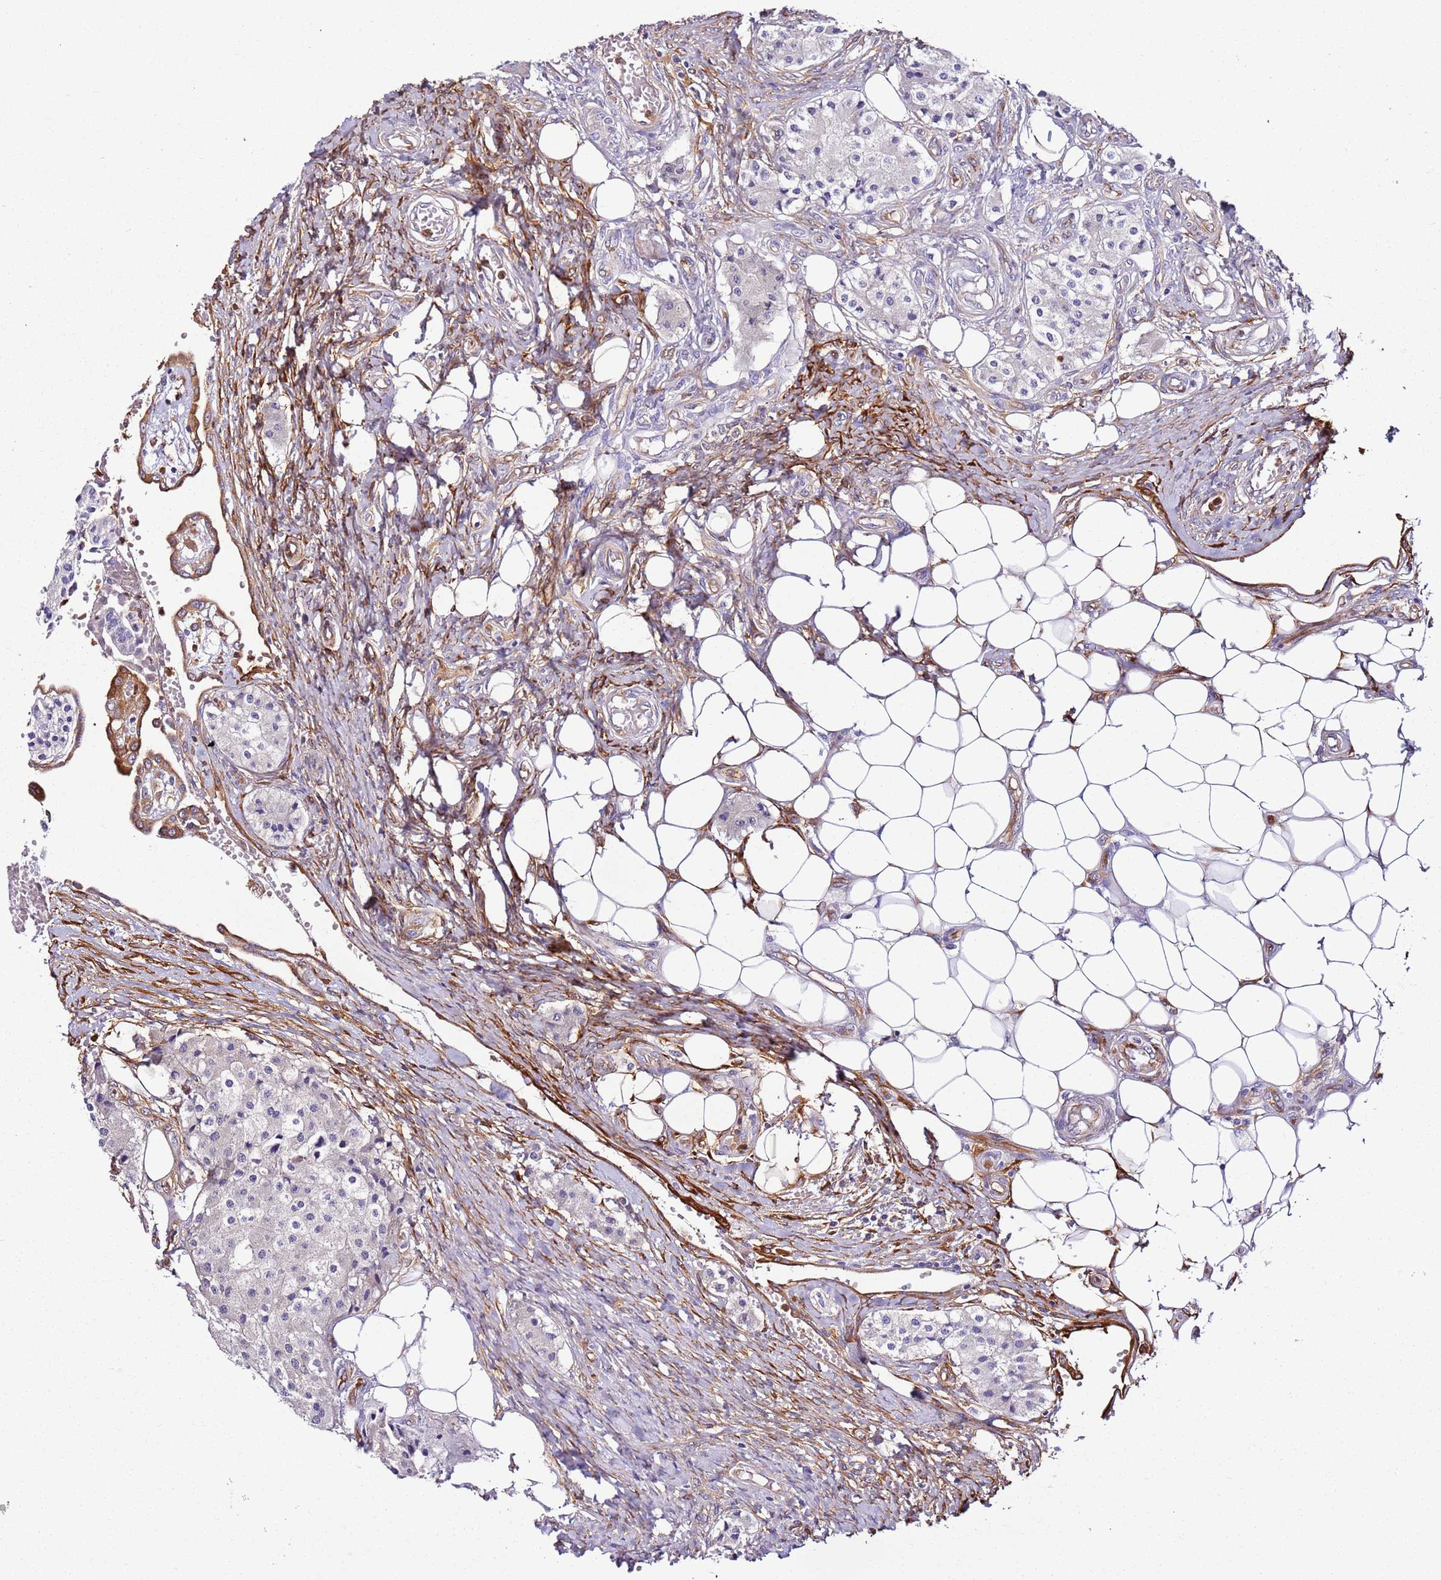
{"staining": {"intensity": "negative", "quantity": "none", "location": "none"}, "tissue": "carcinoid", "cell_type": "Tumor cells", "image_type": "cancer", "snomed": [{"axis": "morphology", "description": "Carcinoid, malignant, NOS"}, {"axis": "topography", "description": "Colon"}], "caption": "A micrograph of carcinoid stained for a protein reveals no brown staining in tumor cells. The staining is performed using DAB (3,3'-diaminobenzidine) brown chromogen with nuclei counter-stained in using hematoxylin.", "gene": "FAM174C", "patient": {"sex": "female", "age": 52}}